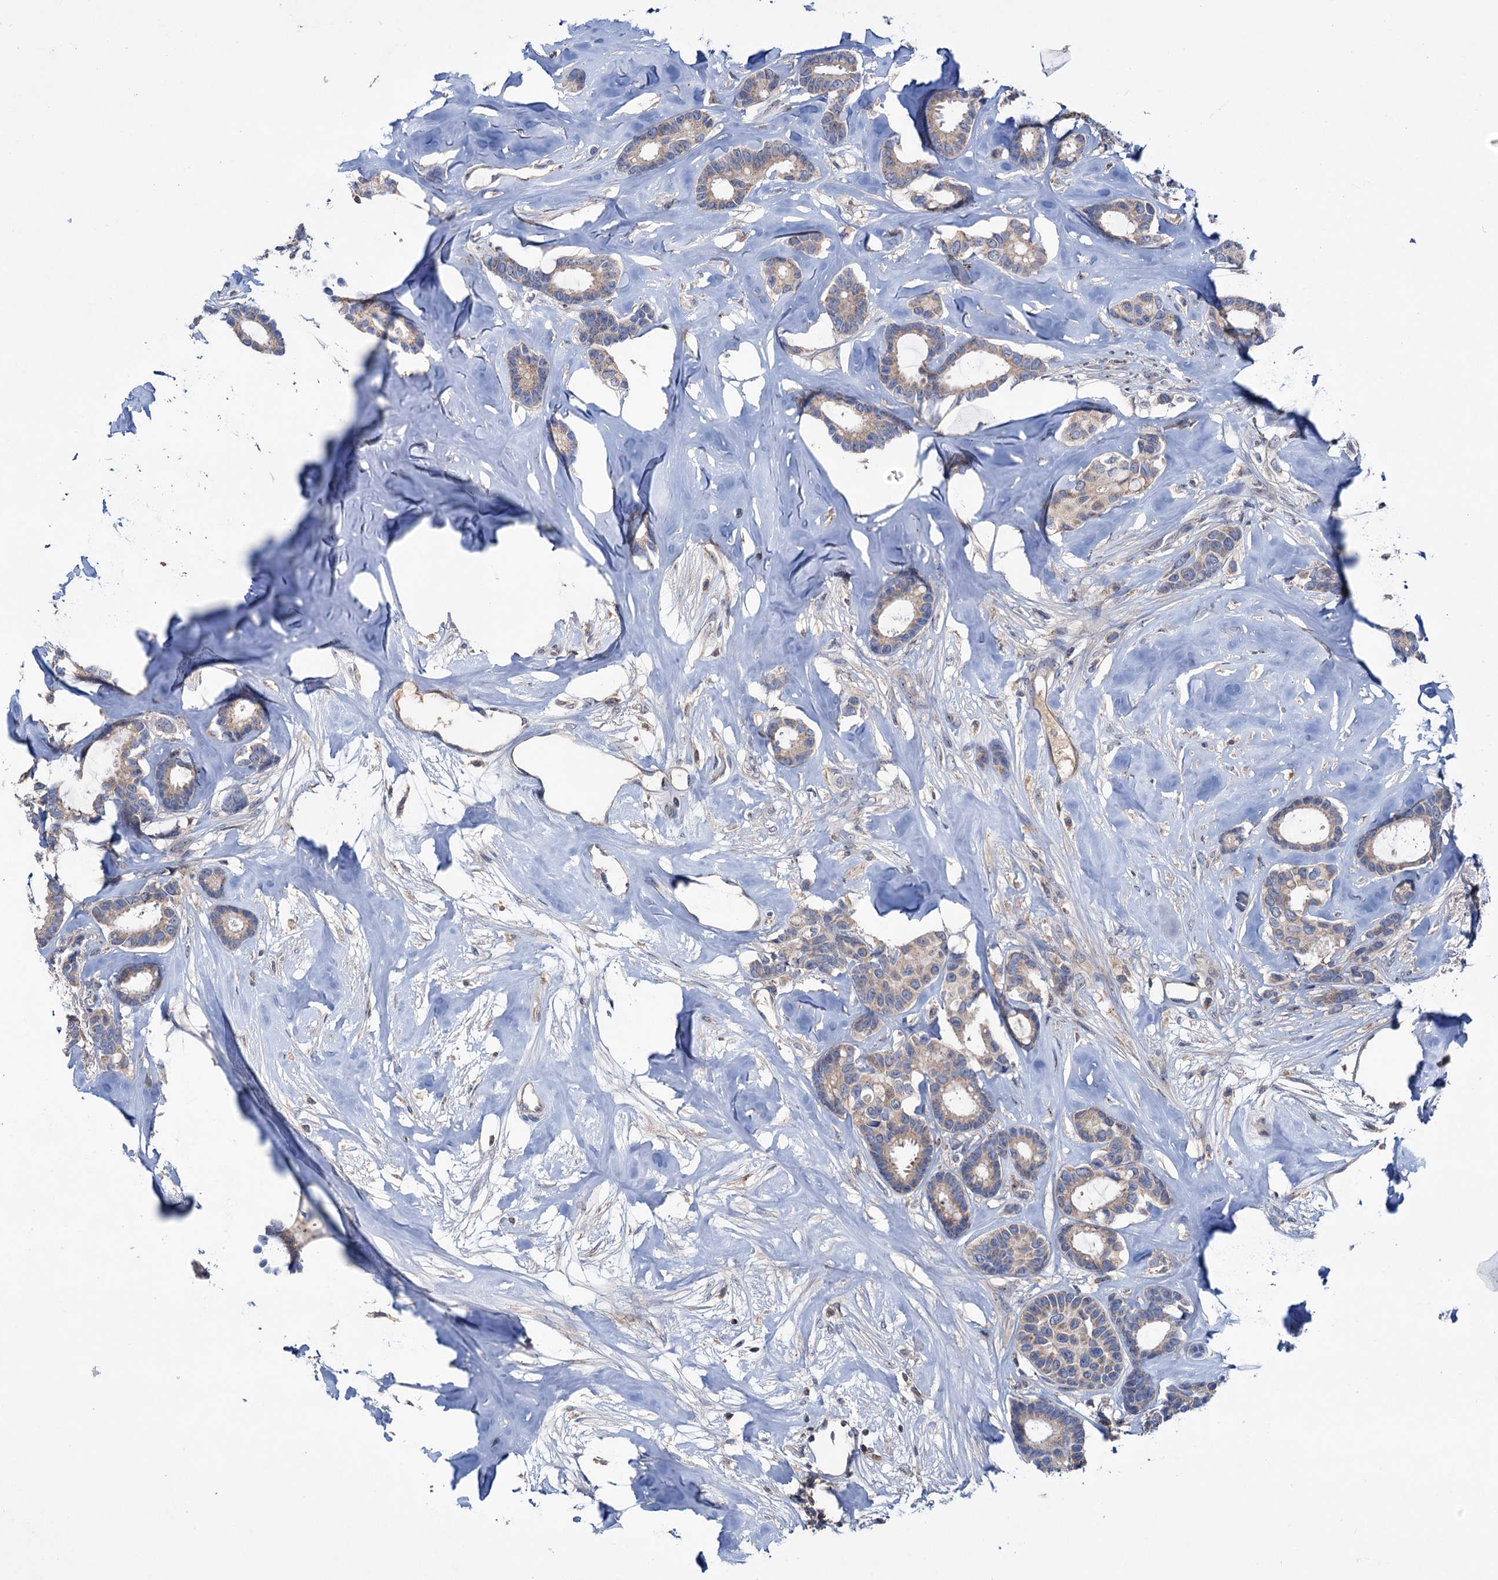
{"staining": {"intensity": "weak", "quantity": ">75%", "location": "cytoplasmic/membranous"}, "tissue": "breast cancer", "cell_type": "Tumor cells", "image_type": "cancer", "snomed": [{"axis": "morphology", "description": "Duct carcinoma"}, {"axis": "topography", "description": "Breast"}], "caption": "Breast infiltrating ductal carcinoma stained with DAB (3,3'-diaminobenzidine) immunohistochemistry (IHC) reveals low levels of weak cytoplasmic/membranous expression in approximately >75% of tumor cells. The protein is stained brown, and the nuclei are stained in blue (DAB (3,3'-diaminobenzidine) IHC with brightfield microscopy, high magnification).", "gene": "HTR3B", "patient": {"sex": "female", "age": 87}}